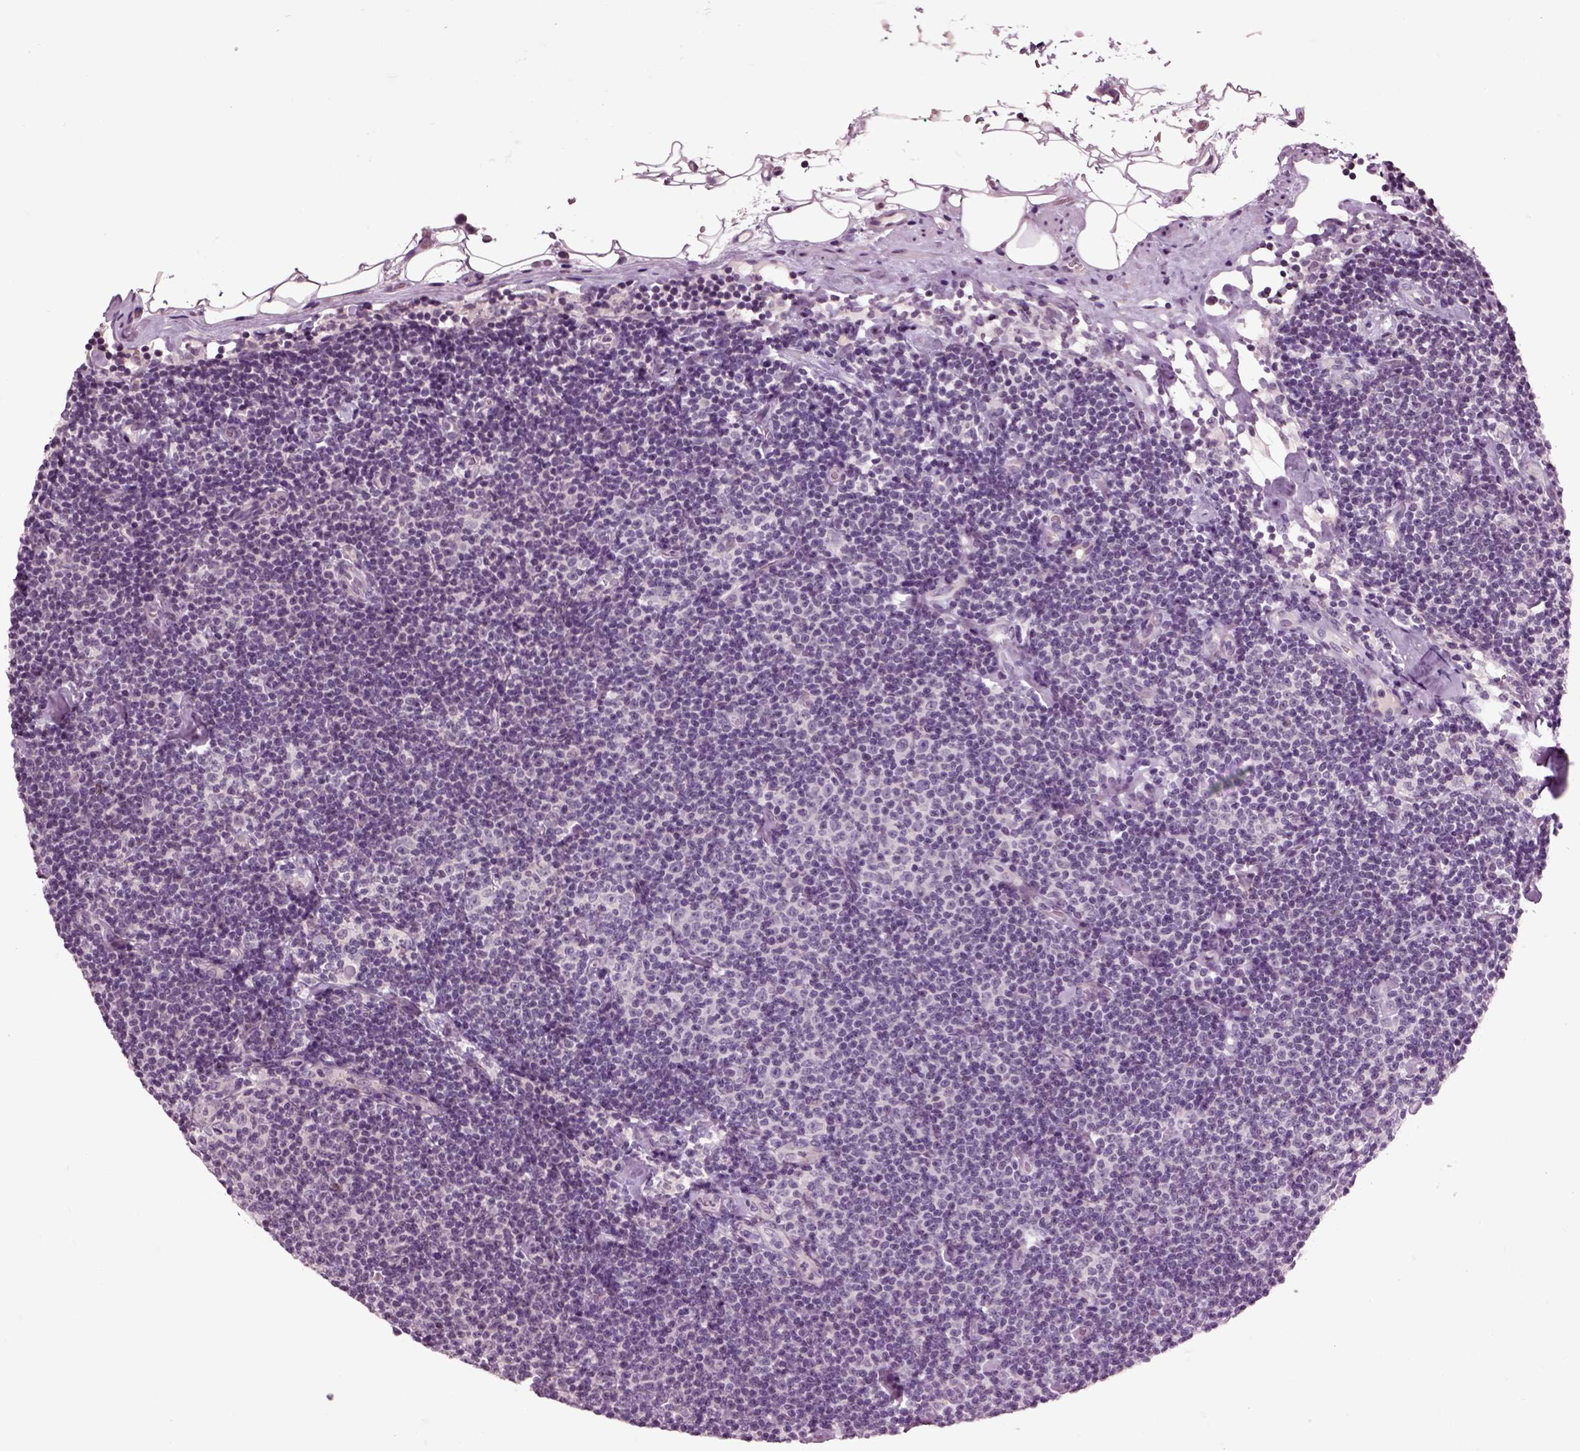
{"staining": {"intensity": "negative", "quantity": "none", "location": "none"}, "tissue": "lymphoma", "cell_type": "Tumor cells", "image_type": "cancer", "snomed": [{"axis": "morphology", "description": "Malignant lymphoma, non-Hodgkin's type, Low grade"}, {"axis": "topography", "description": "Lymph node"}], "caption": "Immunohistochemical staining of human lymphoma displays no significant expression in tumor cells.", "gene": "CHGB", "patient": {"sex": "male", "age": 81}}